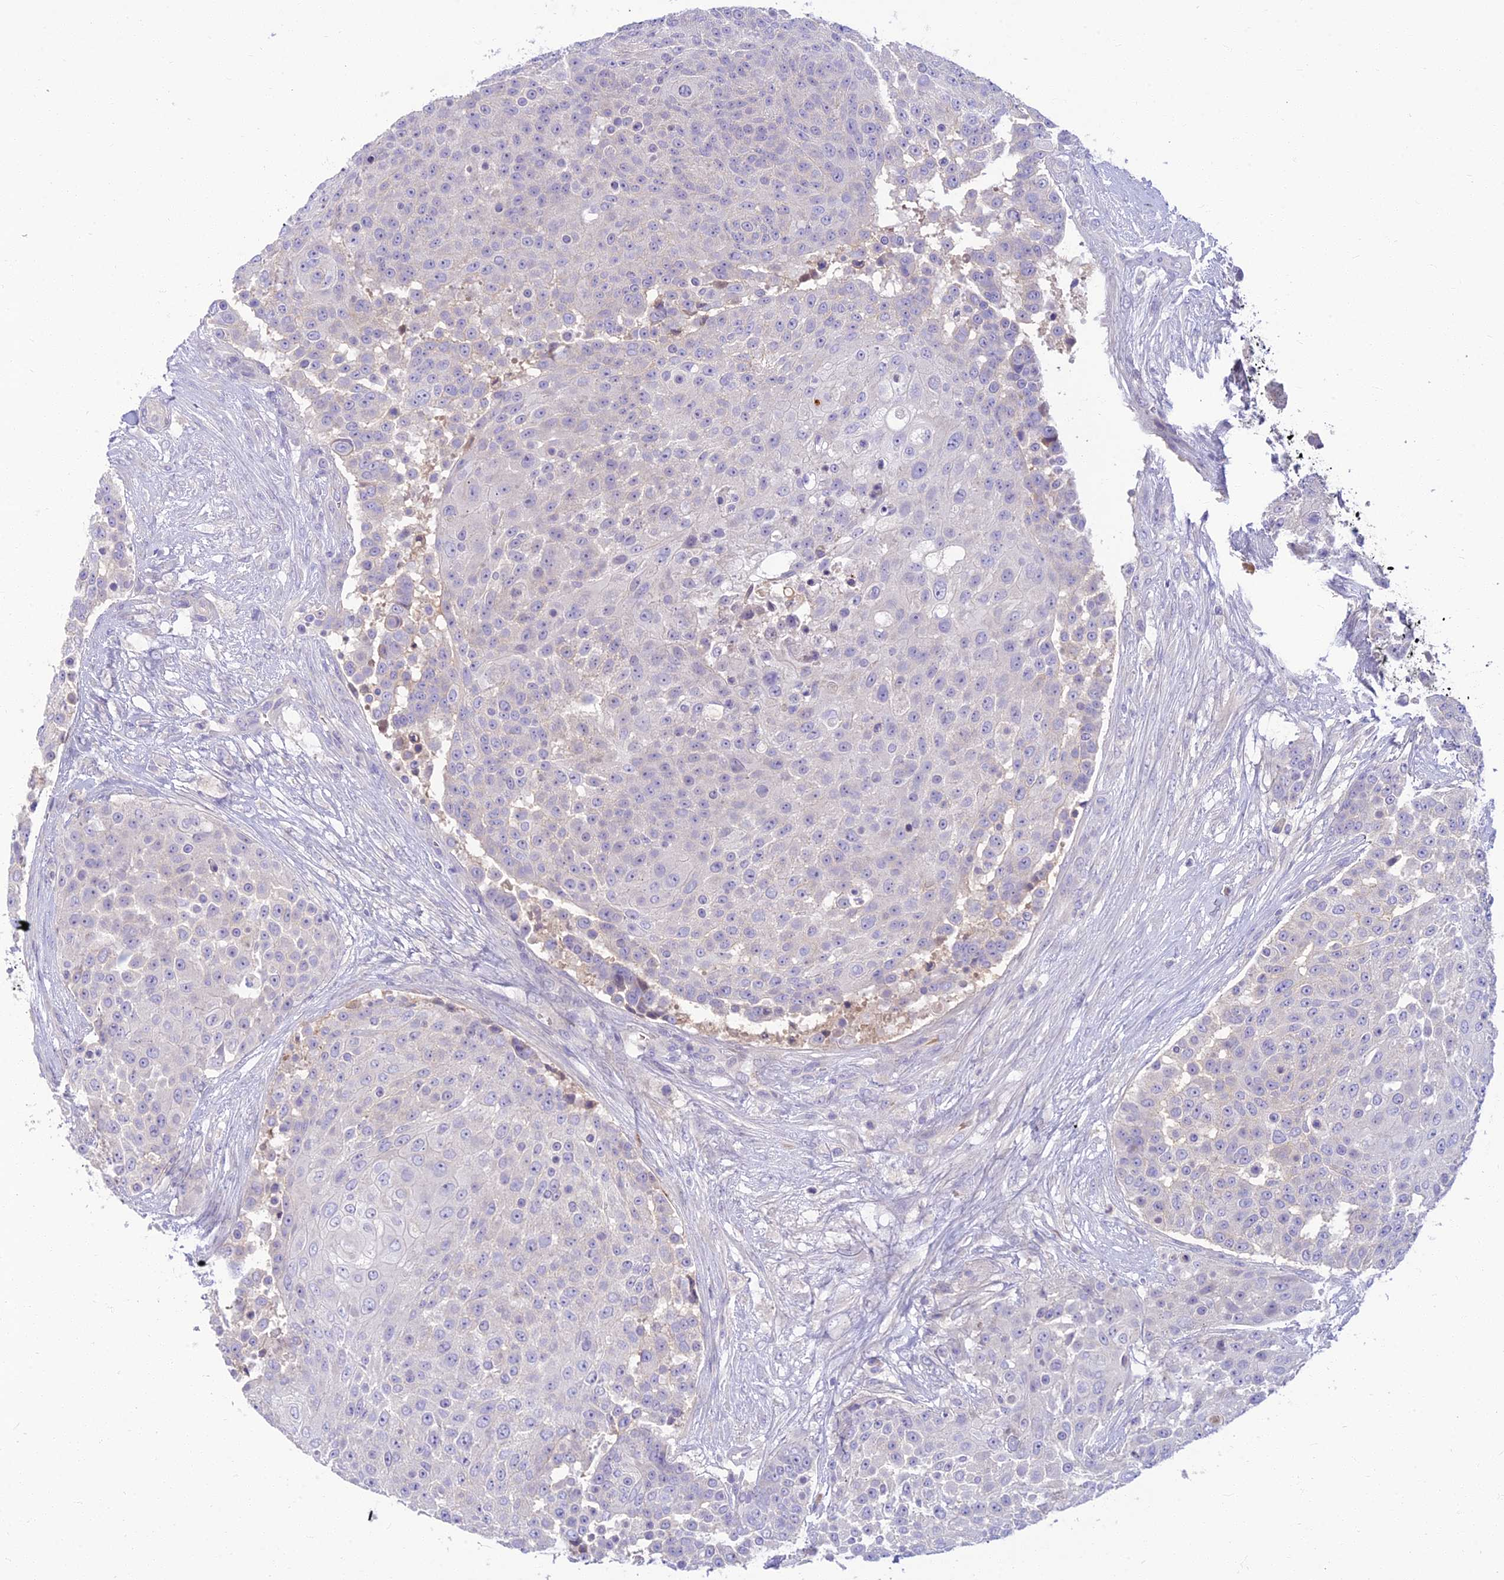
{"staining": {"intensity": "negative", "quantity": "none", "location": "none"}, "tissue": "urothelial cancer", "cell_type": "Tumor cells", "image_type": "cancer", "snomed": [{"axis": "morphology", "description": "Urothelial carcinoma, High grade"}, {"axis": "topography", "description": "Urinary bladder"}], "caption": "This is an IHC image of human urothelial cancer. There is no positivity in tumor cells.", "gene": "CLIP4", "patient": {"sex": "female", "age": 63}}